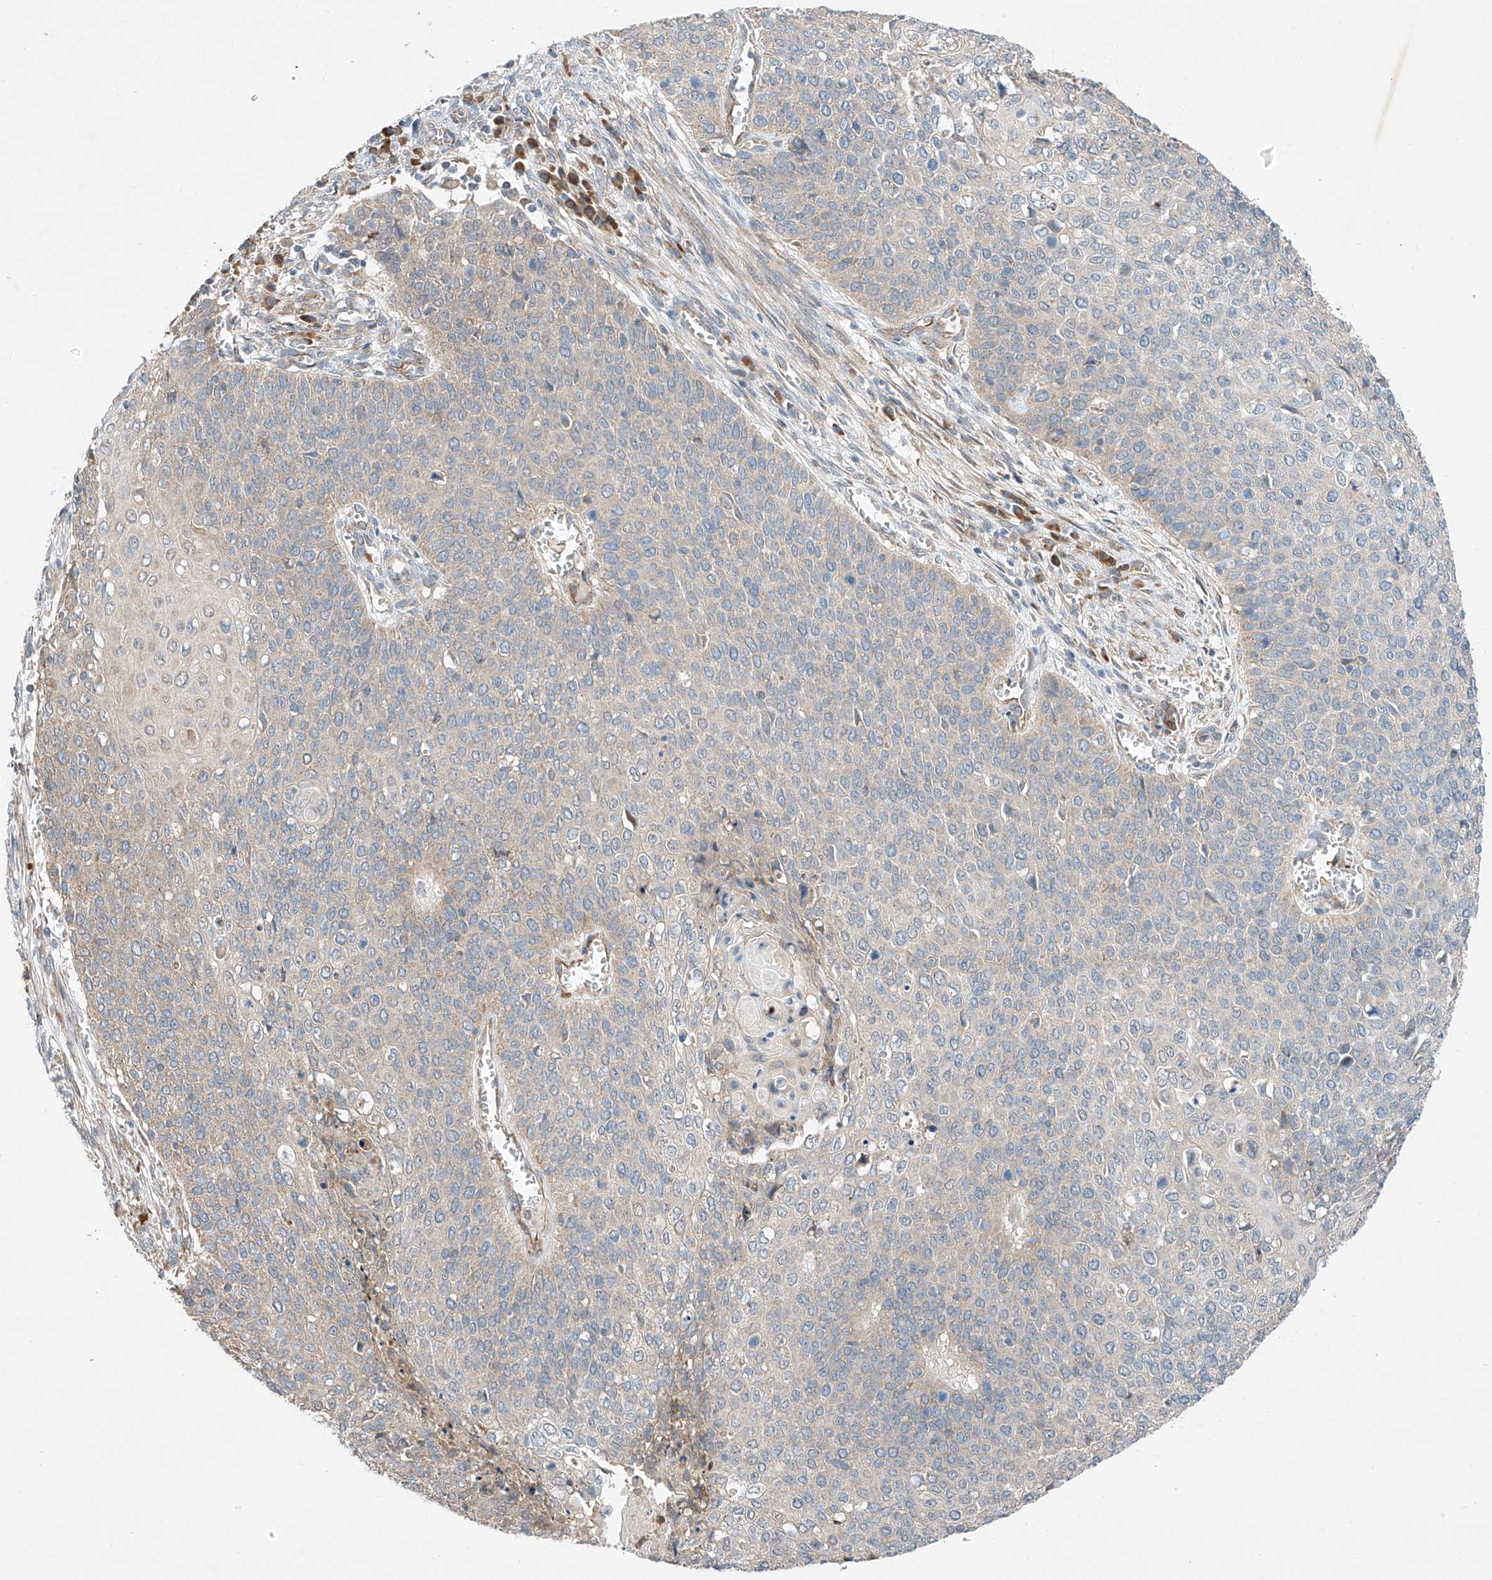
{"staining": {"intensity": "weak", "quantity": "<25%", "location": "cytoplasmic/membranous"}, "tissue": "cervical cancer", "cell_type": "Tumor cells", "image_type": "cancer", "snomed": [{"axis": "morphology", "description": "Squamous cell carcinoma, NOS"}, {"axis": "topography", "description": "Cervix"}], "caption": "This histopathology image is of cervical cancer stained with immunohistochemistry to label a protein in brown with the nuclei are counter-stained blue. There is no staining in tumor cells.", "gene": "C6orf118", "patient": {"sex": "female", "age": 39}}